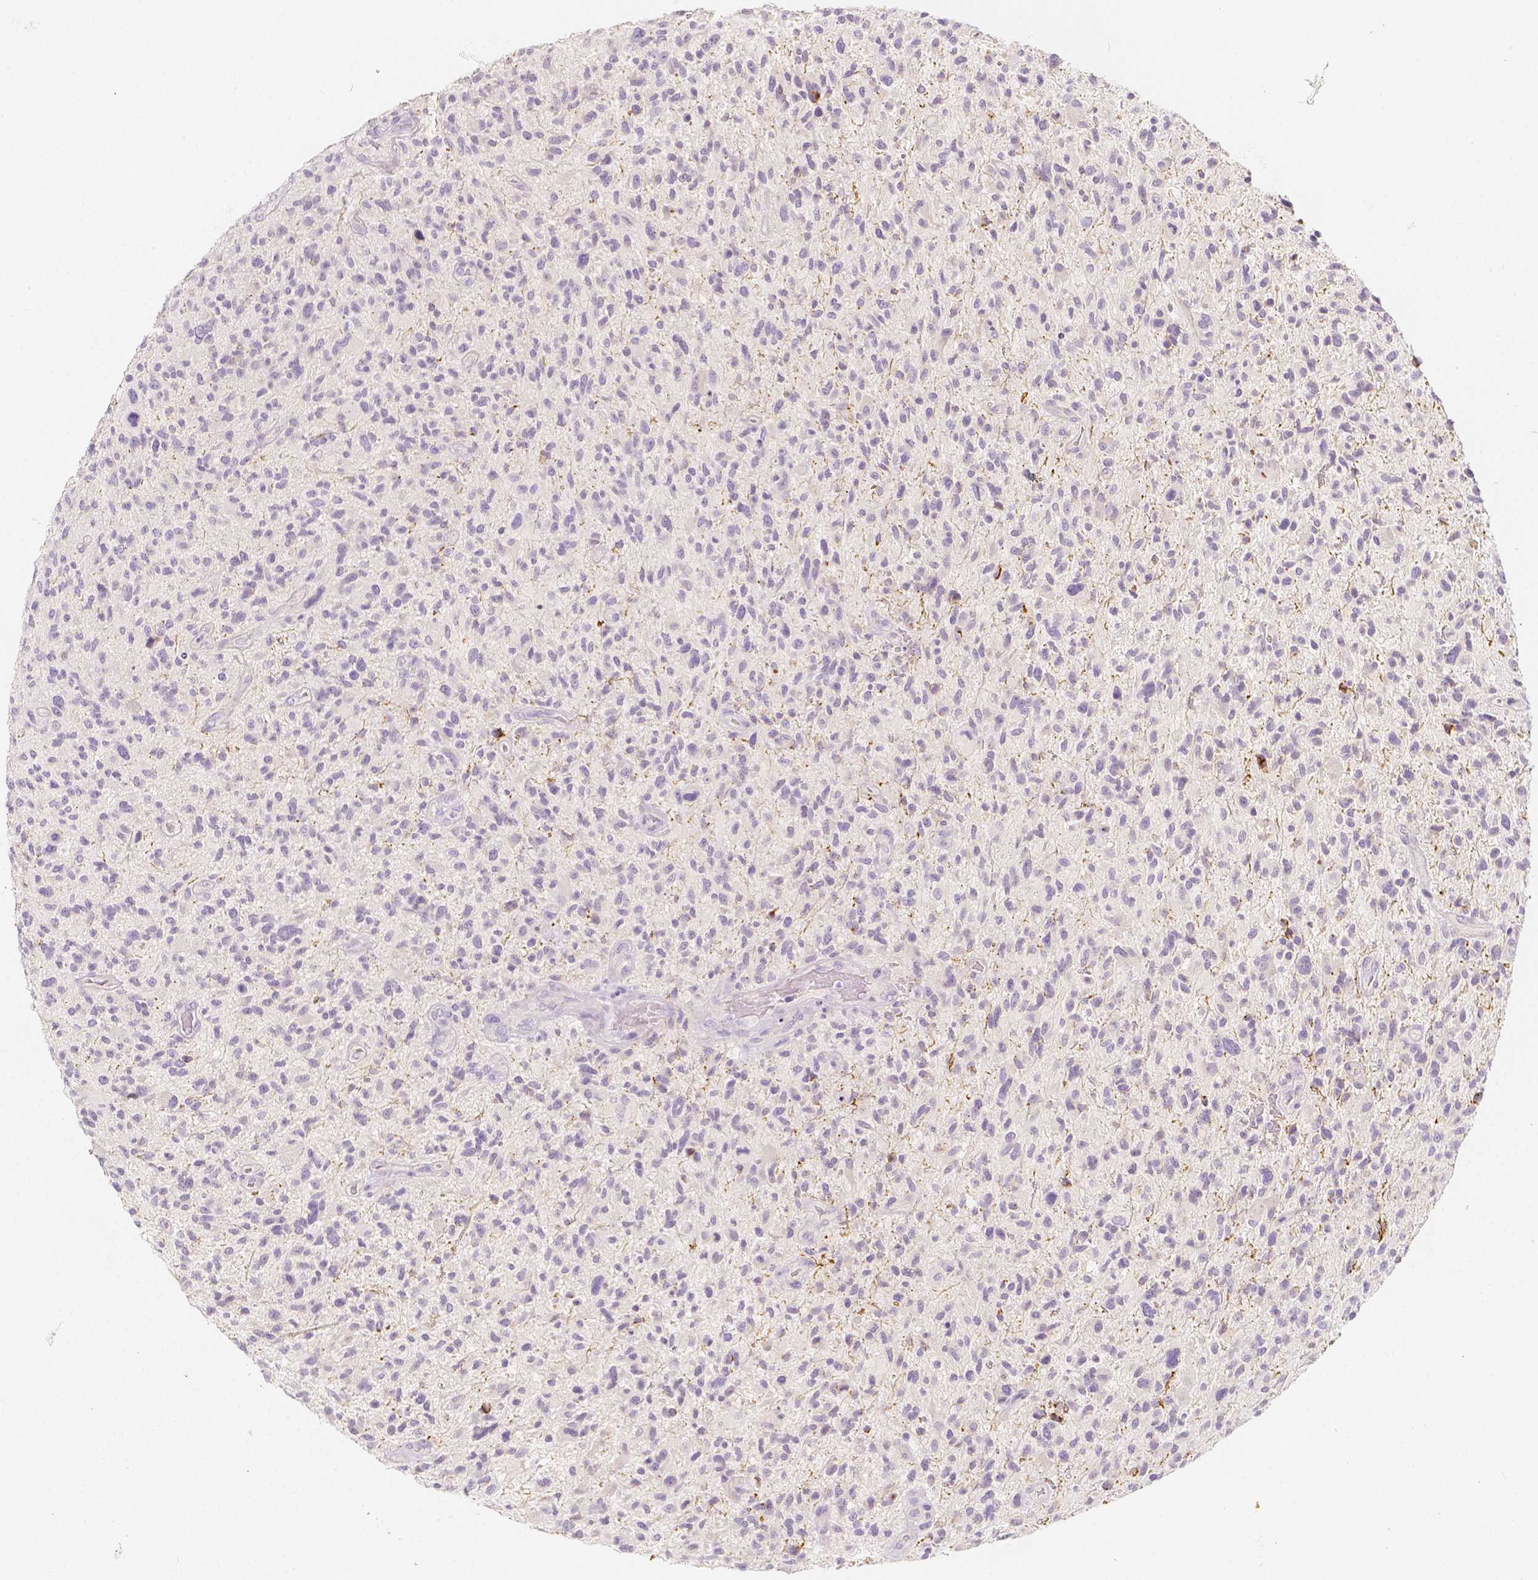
{"staining": {"intensity": "negative", "quantity": "none", "location": "none"}, "tissue": "glioma", "cell_type": "Tumor cells", "image_type": "cancer", "snomed": [{"axis": "morphology", "description": "Glioma, malignant, High grade"}, {"axis": "topography", "description": "Brain"}], "caption": "Immunohistochemistry of malignant glioma (high-grade) reveals no positivity in tumor cells.", "gene": "BATF", "patient": {"sex": "male", "age": 47}}